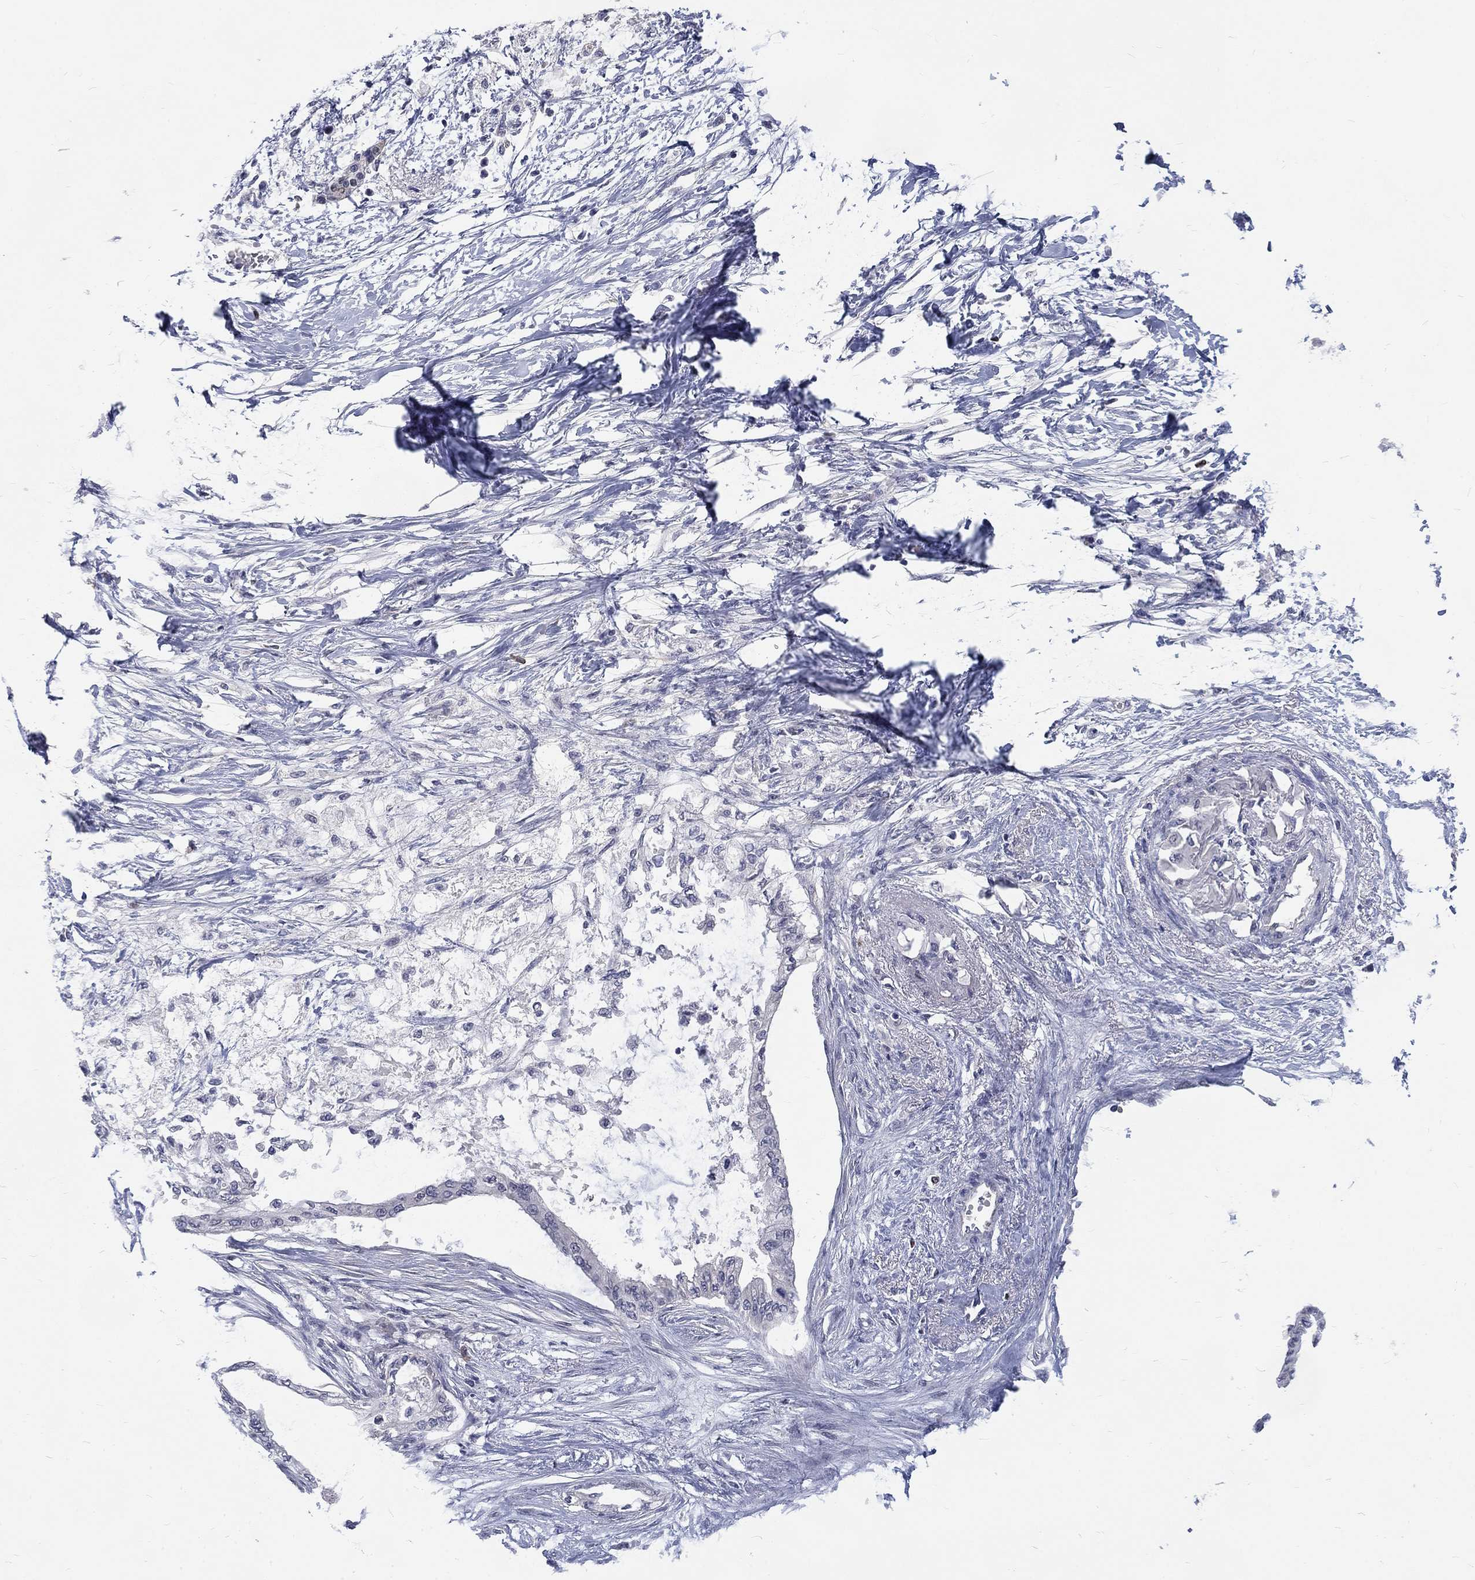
{"staining": {"intensity": "negative", "quantity": "none", "location": "none"}, "tissue": "pancreatic cancer", "cell_type": "Tumor cells", "image_type": "cancer", "snomed": [{"axis": "morphology", "description": "Normal tissue, NOS"}, {"axis": "morphology", "description": "Adenocarcinoma, NOS"}, {"axis": "topography", "description": "Pancreas"}, {"axis": "topography", "description": "Duodenum"}], "caption": "IHC image of neoplastic tissue: pancreatic cancer stained with DAB exhibits no significant protein expression in tumor cells.", "gene": "PHKA1", "patient": {"sex": "female", "age": 60}}